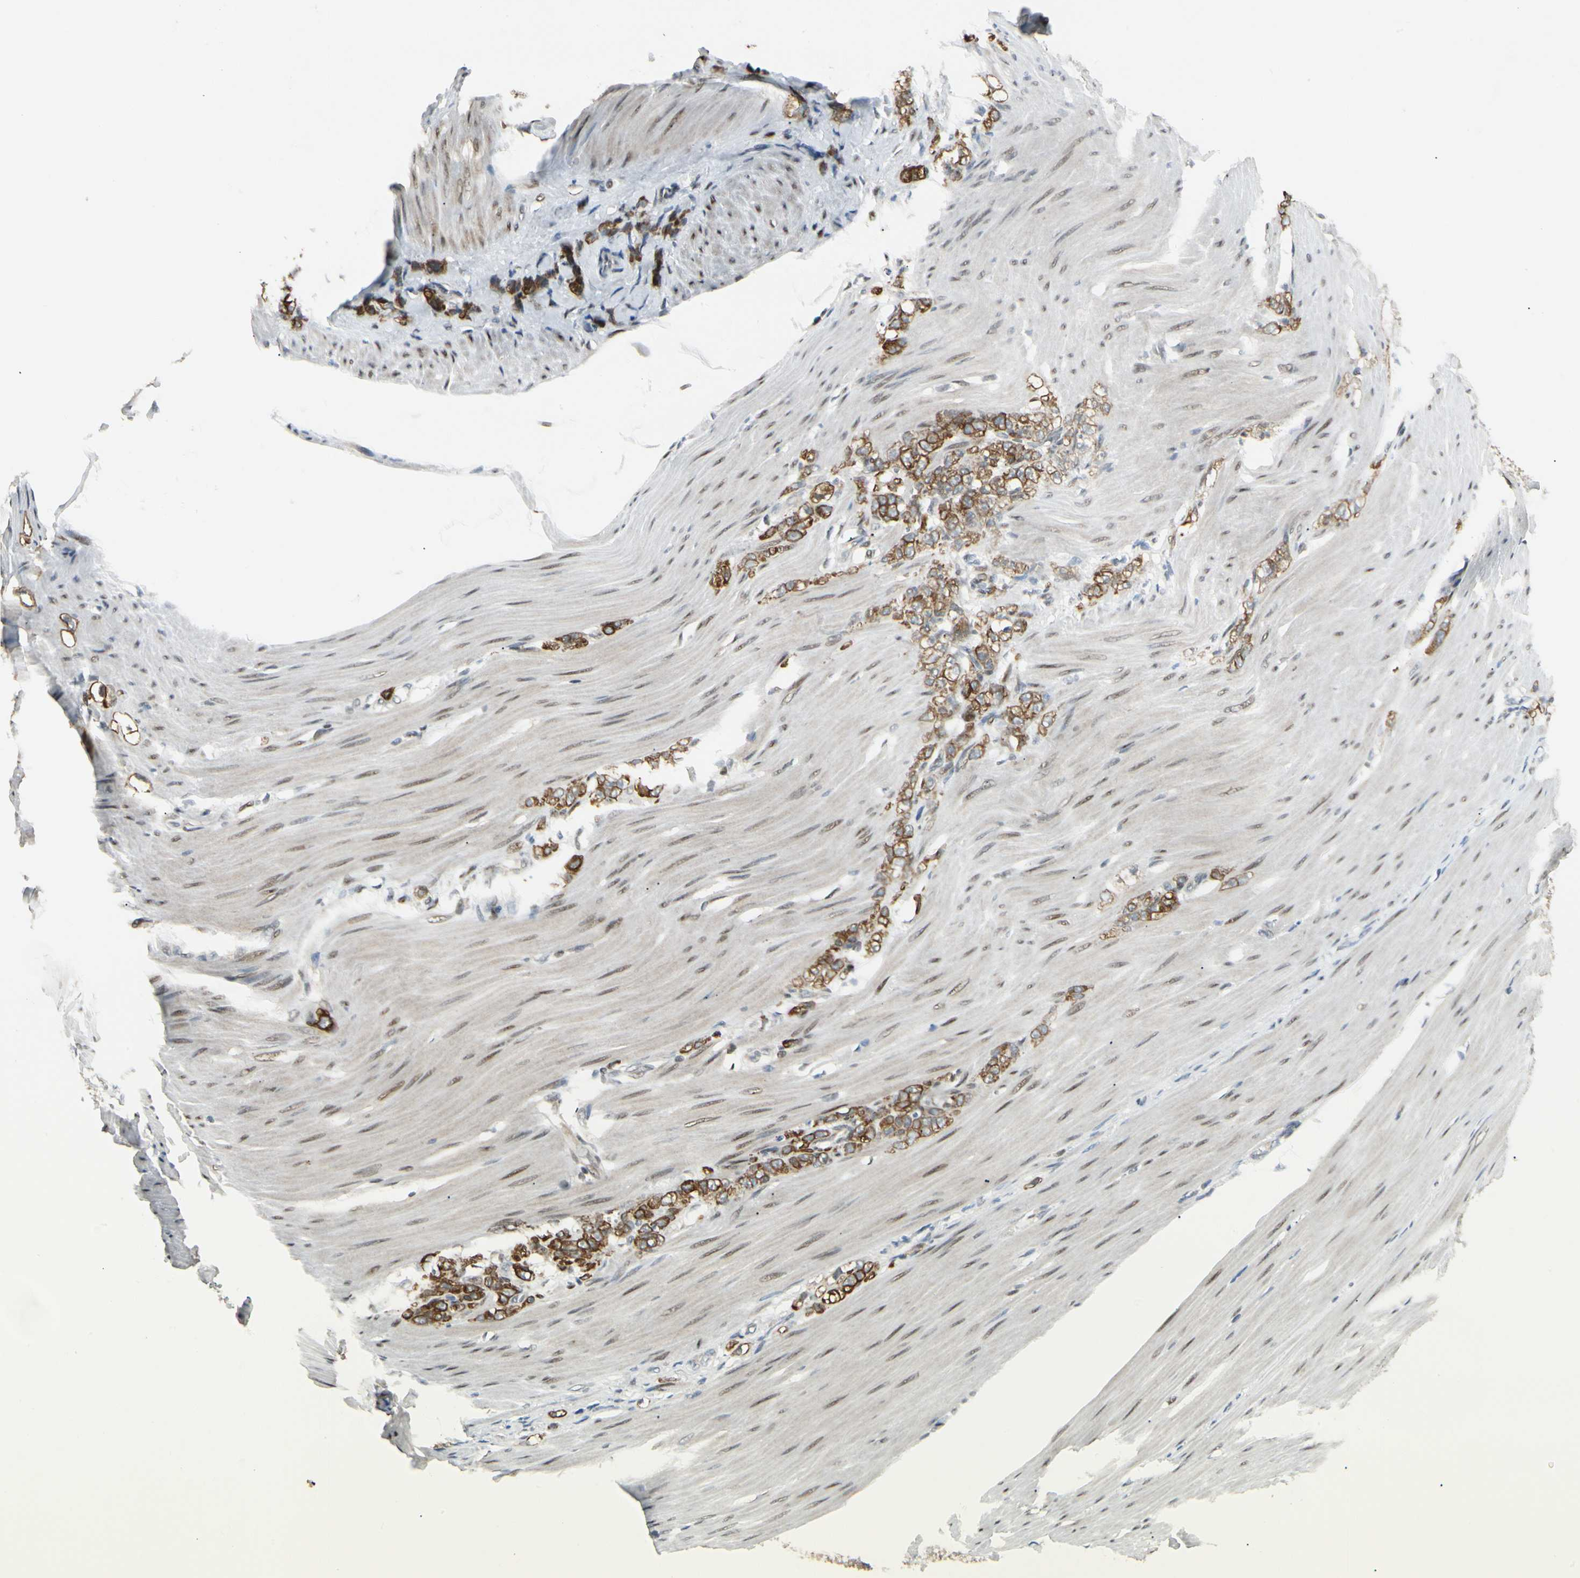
{"staining": {"intensity": "strong", "quantity": ">75%", "location": "cytoplasmic/membranous"}, "tissue": "stomach cancer", "cell_type": "Tumor cells", "image_type": "cancer", "snomed": [{"axis": "morphology", "description": "Adenocarcinoma, NOS"}, {"axis": "topography", "description": "Stomach"}], "caption": "An immunohistochemistry (IHC) micrograph of tumor tissue is shown. Protein staining in brown highlights strong cytoplasmic/membranous positivity in stomach cancer (adenocarcinoma) within tumor cells. (DAB = brown stain, brightfield microscopy at high magnification).", "gene": "ATXN1", "patient": {"sex": "male", "age": 82}}